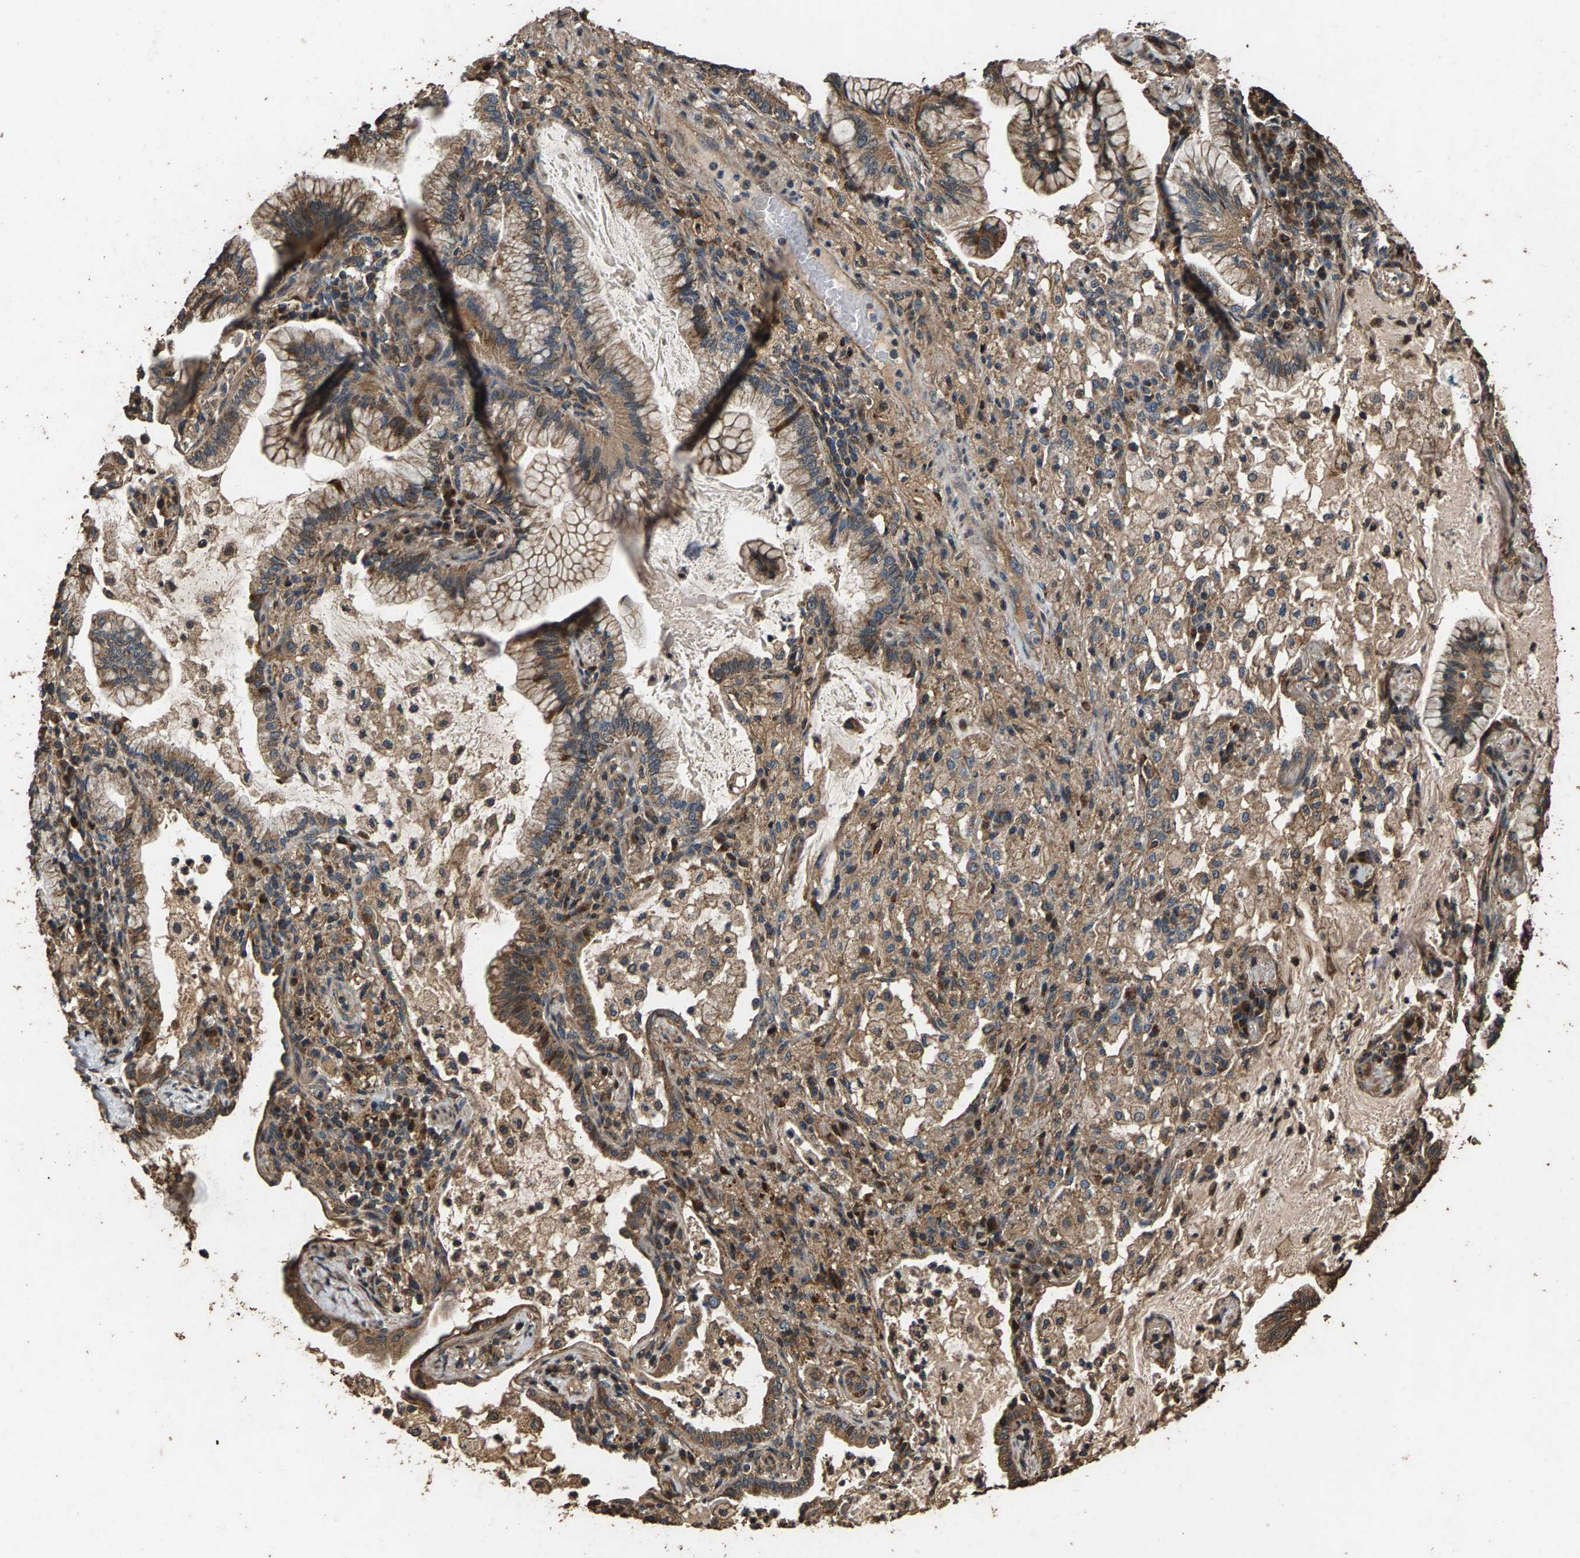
{"staining": {"intensity": "moderate", "quantity": ">75%", "location": "cytoplasmic/membranous"}, "tissue": "lung cancer", "cell_type": "Tumor cells", "image_type": "cancer", "snomed": [{"axis": "morphology", "description": "Adenocarcinoma, NOS"}, {"axis": "topography", "description": "Lung"}], "caption": "Immunohistochemistry photomicrograph of human adenocarcinoma (lung) stained for a protein (brown), which demonstrates medium levels of moderate cytoplasmic/membranous expression in approximately >75% of tumor cells.", "gene": "MRPL27", "patient": {"sex": "female", "age": 70}}